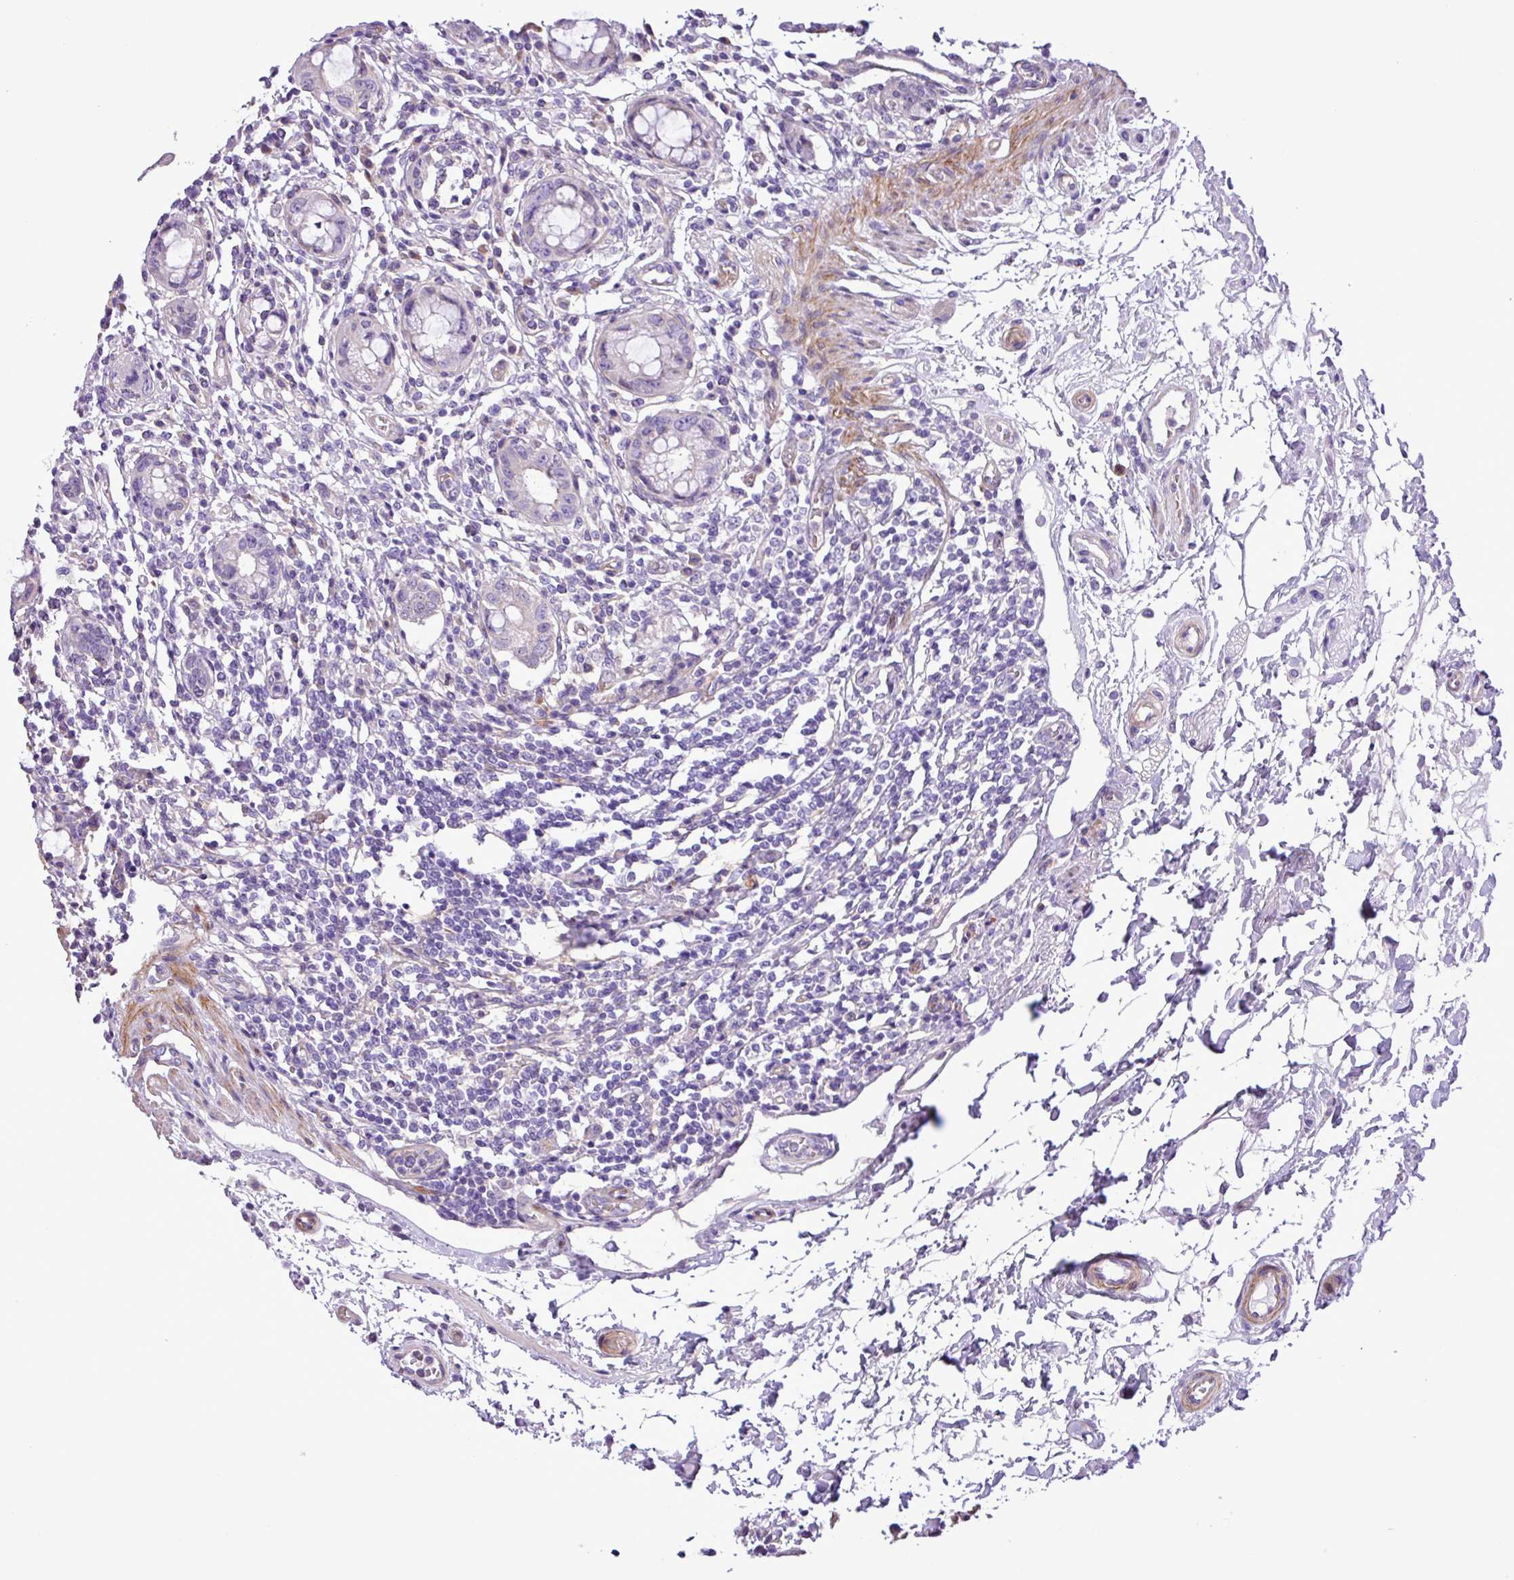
{"staining": {"intensity": "moderate", "quantity": "25%-75%", "location": "cytoplasmic/membranous"}, "tissue": "rectum", "cell_type": "Glandular cells", "image_type": "normal", "snomed": [{"axis": "morphology", "description": "Normal tissue, NOS"}, {"axis": "topography", "description": "Rectum"}], "caption": "Immunohistochemical staining of benign human rectum exhibits medium levels of moderate cytoplasmic/membranous expression in about 25%-75% of glandular cells.", "gene": "C11orf91", "patient": {"sex": "female", "age": 57}}